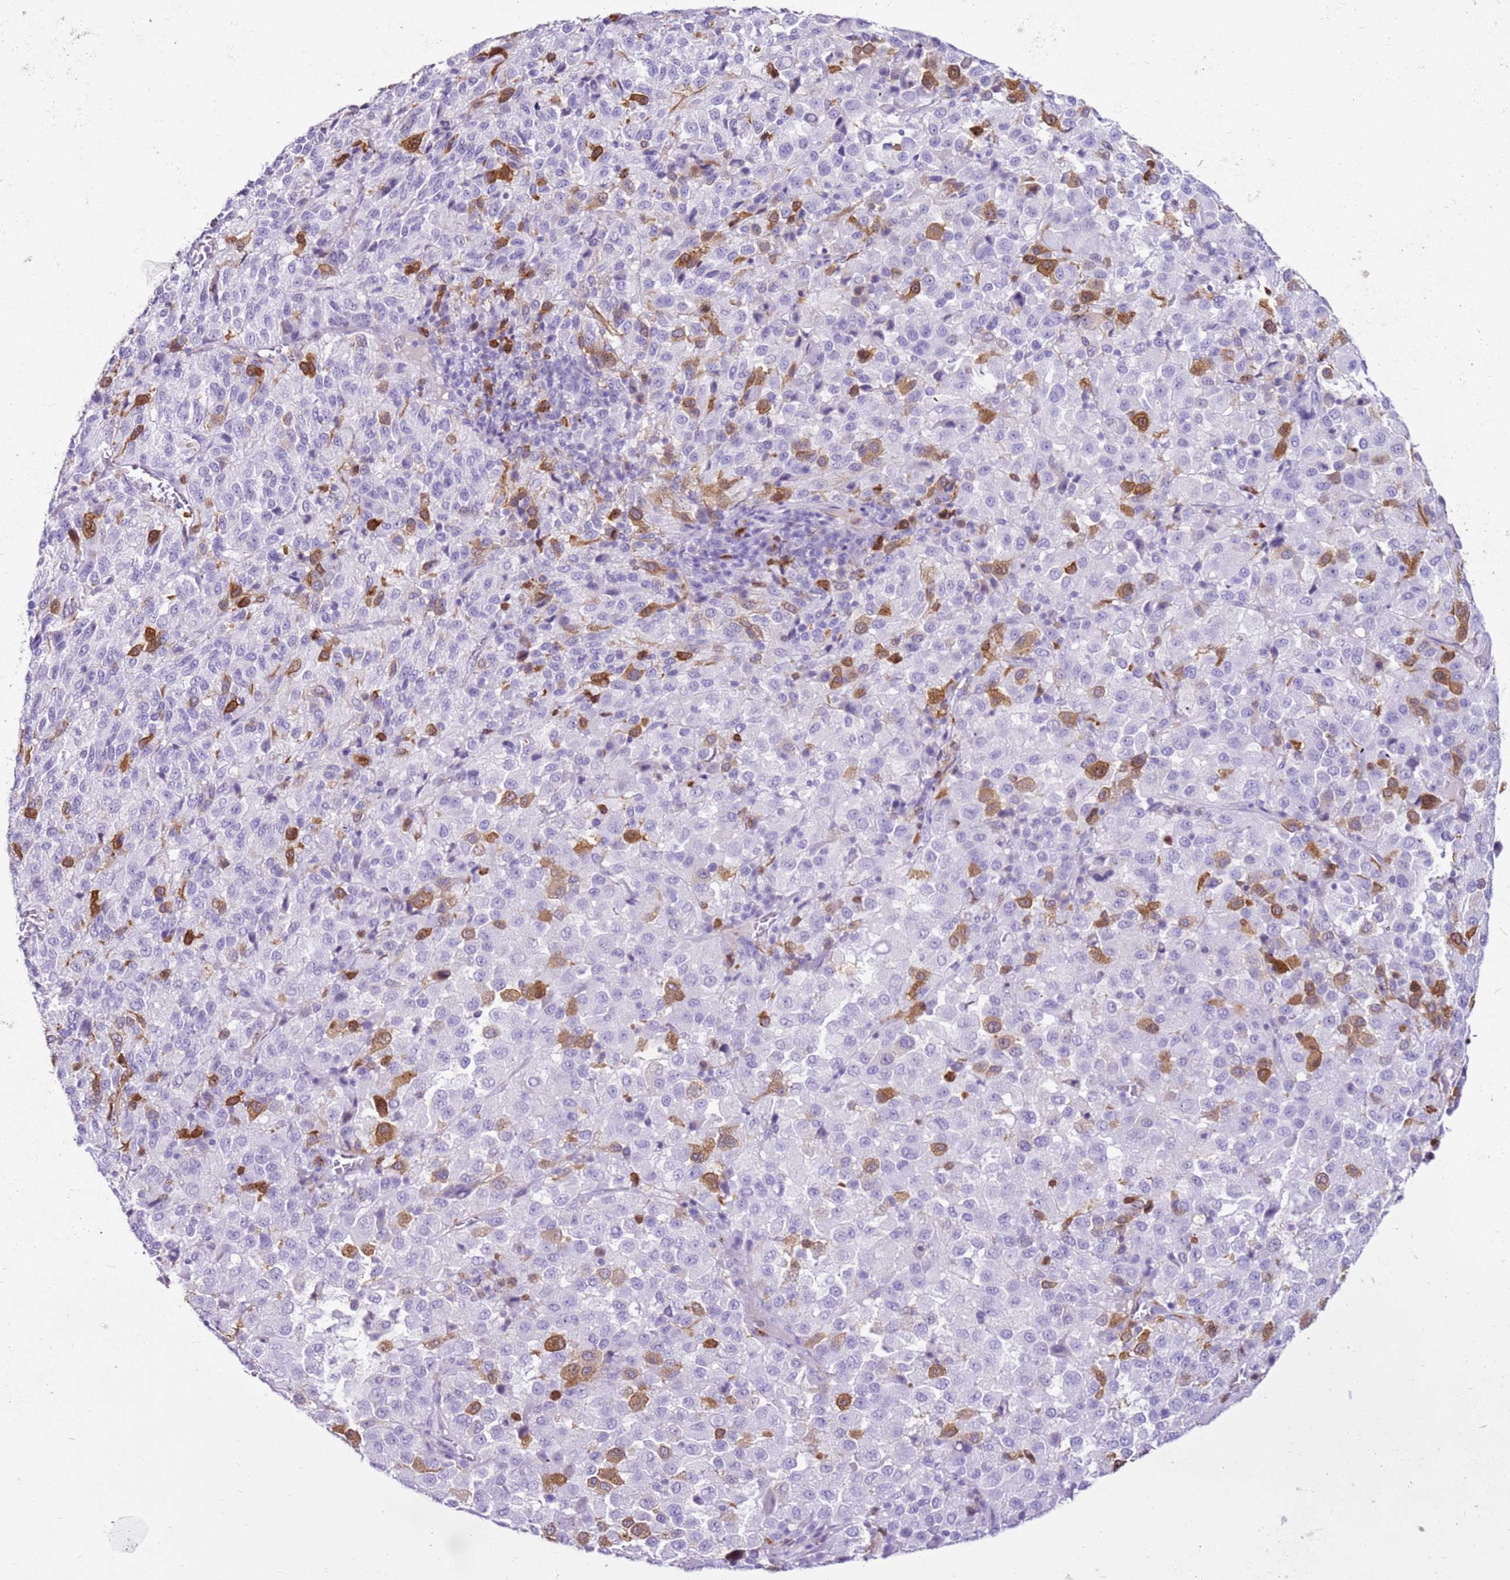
{"staining": {"intensity": "moderate", "quantity": "<25%", "location": "cytoplasmic/membranous"}, "tissue": "melanoma", "cell_type": "Tumor cells", "image_type": "cancer", "snomed": [{"axis": "morphology", "description": "Malignant melanoma, Metastatic site"}, {"axis": "topography", "description": "Lung"}], "caption": "A photomicrograph of human malignant melanoma (metastatic site) stained for a protein demonstrates moderate cytoplasmic/membranous brown staining in tumor cells. Using DAB (brown) and hematoxylin (blue) stains, captured at high magnification using brightfield microscopy.", "gene": "SPC25", "patient": {"sex": "male", "age": 64}}